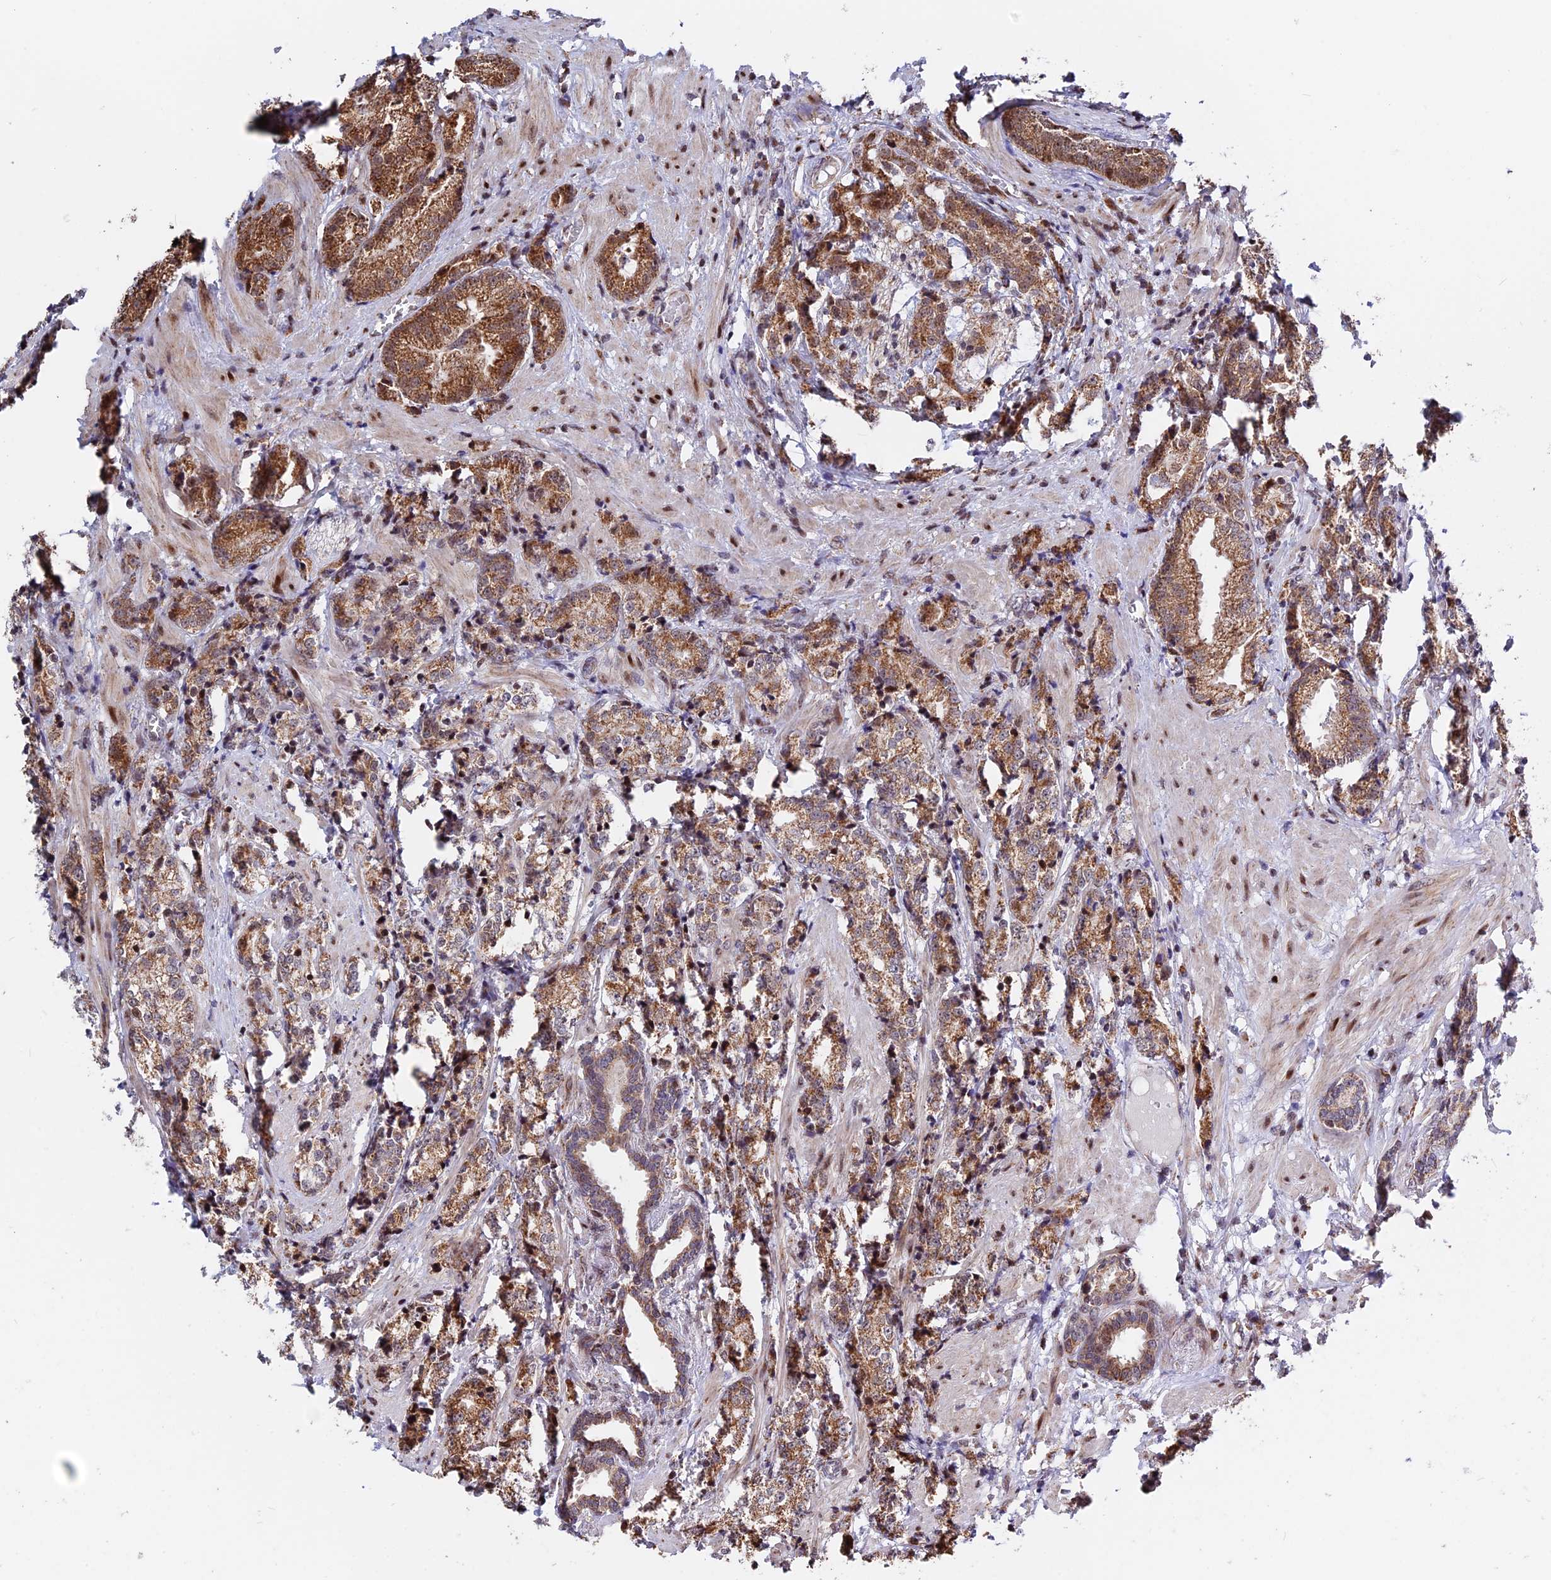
{"staining": {"intensity": "moderate", "quantity": ">75%", "location": "cytoplasmic/membranous"}, "tissue": "prostate cancer", "cell_type": "Tumor cells", "image_type": "cancer", "snomed": [{"axis": "morphology", "description": "Adenocarcinoma, High grade"}, {"axis": "topography", "description": "Prostate"}], "caption": "High-magnification brightfield microscopy of prostate cancer stained with DAB (brown) and counterstained with hematoxylin (blue). tumor cells exhibit moderate cytoplasmic/membranous staining is present in approximately>75% of cells.", "gene": "FAM174C", "patient": {"sex": "male", "age": 69}}